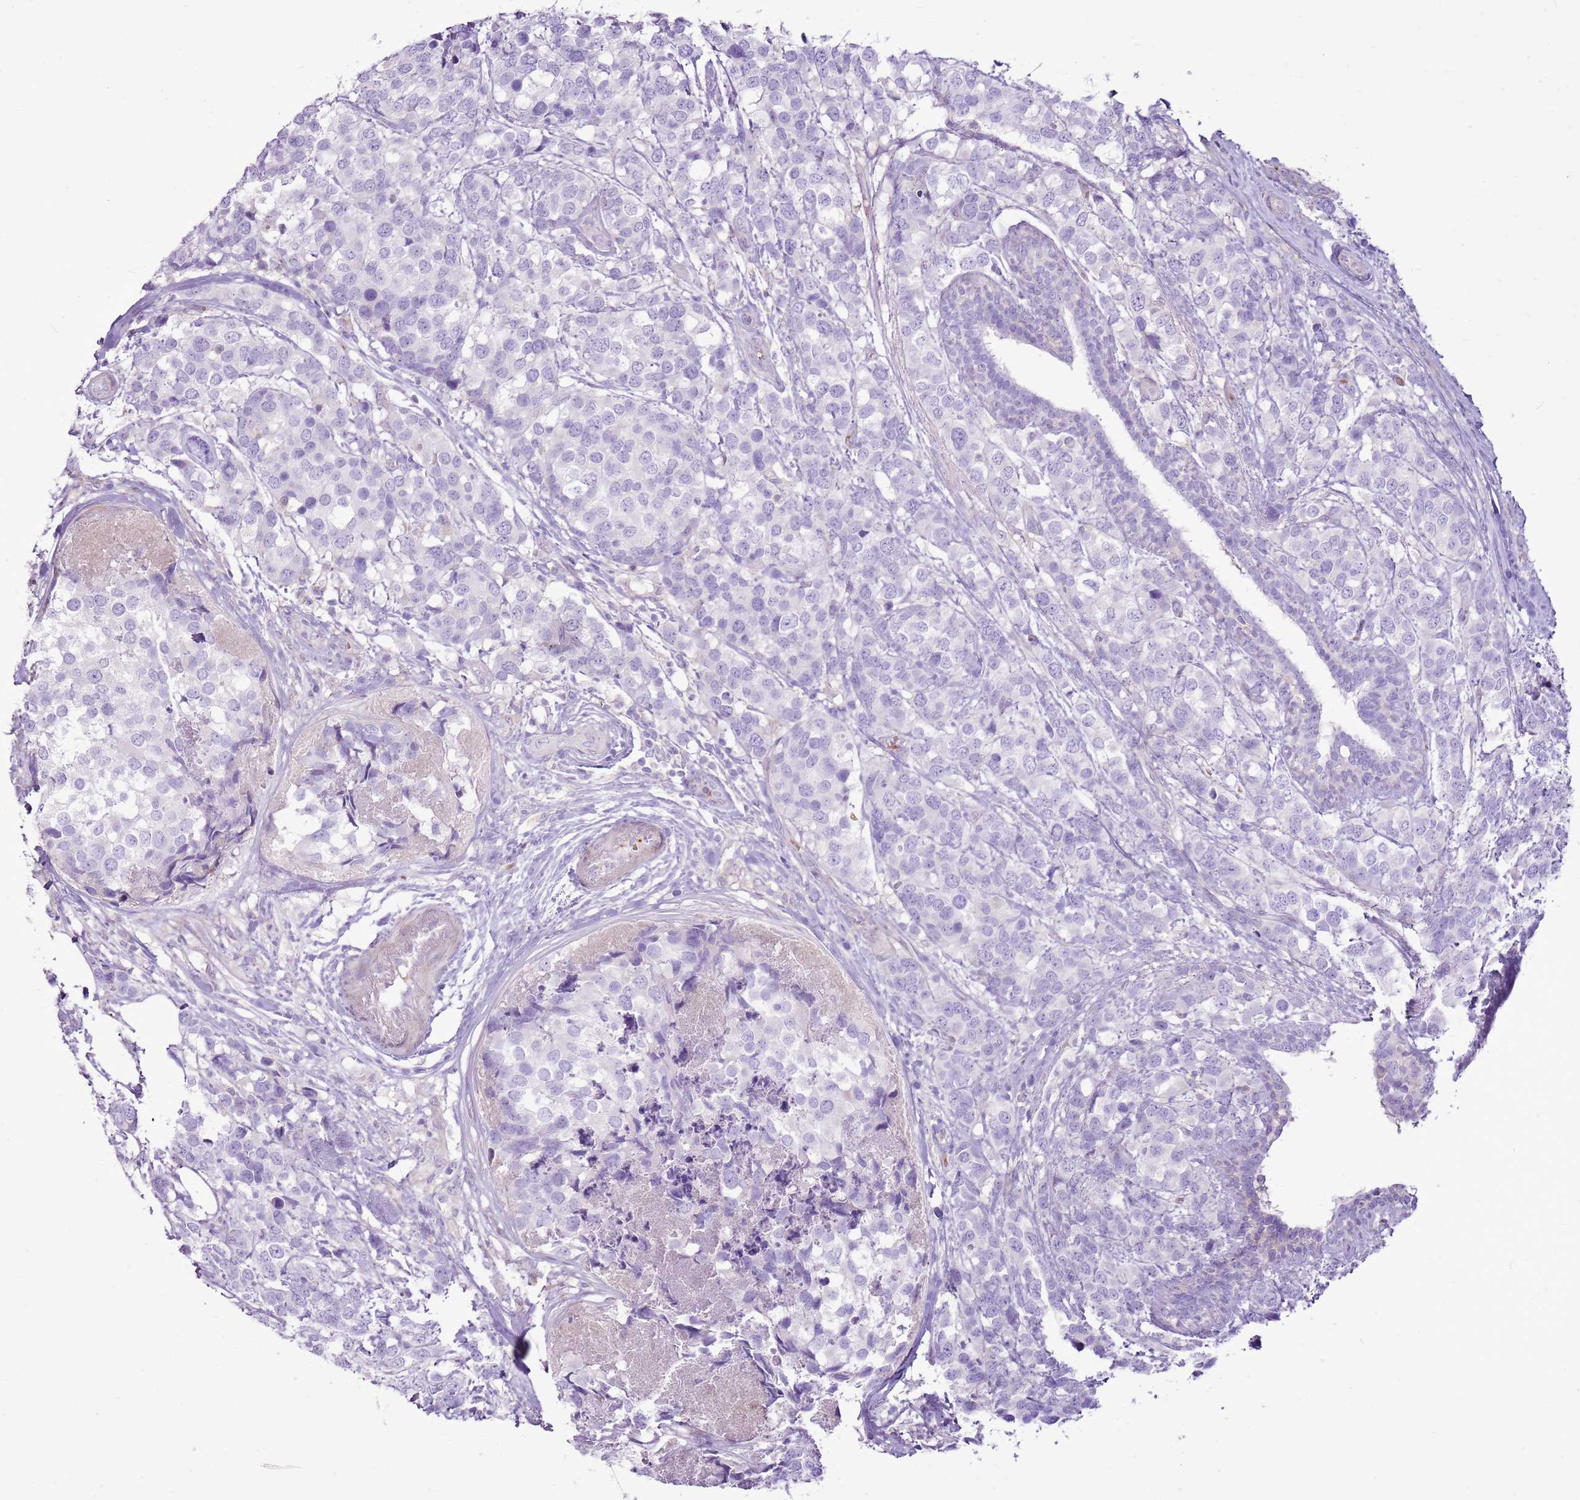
{"staining": {"intensity": "negative", "quantity": "none", "location": "none"}, "tissue": "breast cancer", "cell_type": "Tumor cells", "image_type": "cancer", "snomed": [{"axis": "morphology", "description": "Lobular carcinoma"}, {"axis": "topography", "description": "Breast"}], "caption": "Immunohistochemical staining of breast lobular carcinoma reveals no significant staining in tumor cells. The staining is performed using DAB (3,3'-diaminobenzidine) brown chromogen with nuclei counter-stained in using hematoxylin.", "gene": "CHAC2", "patient": {"sex": "female", "age": 59}}